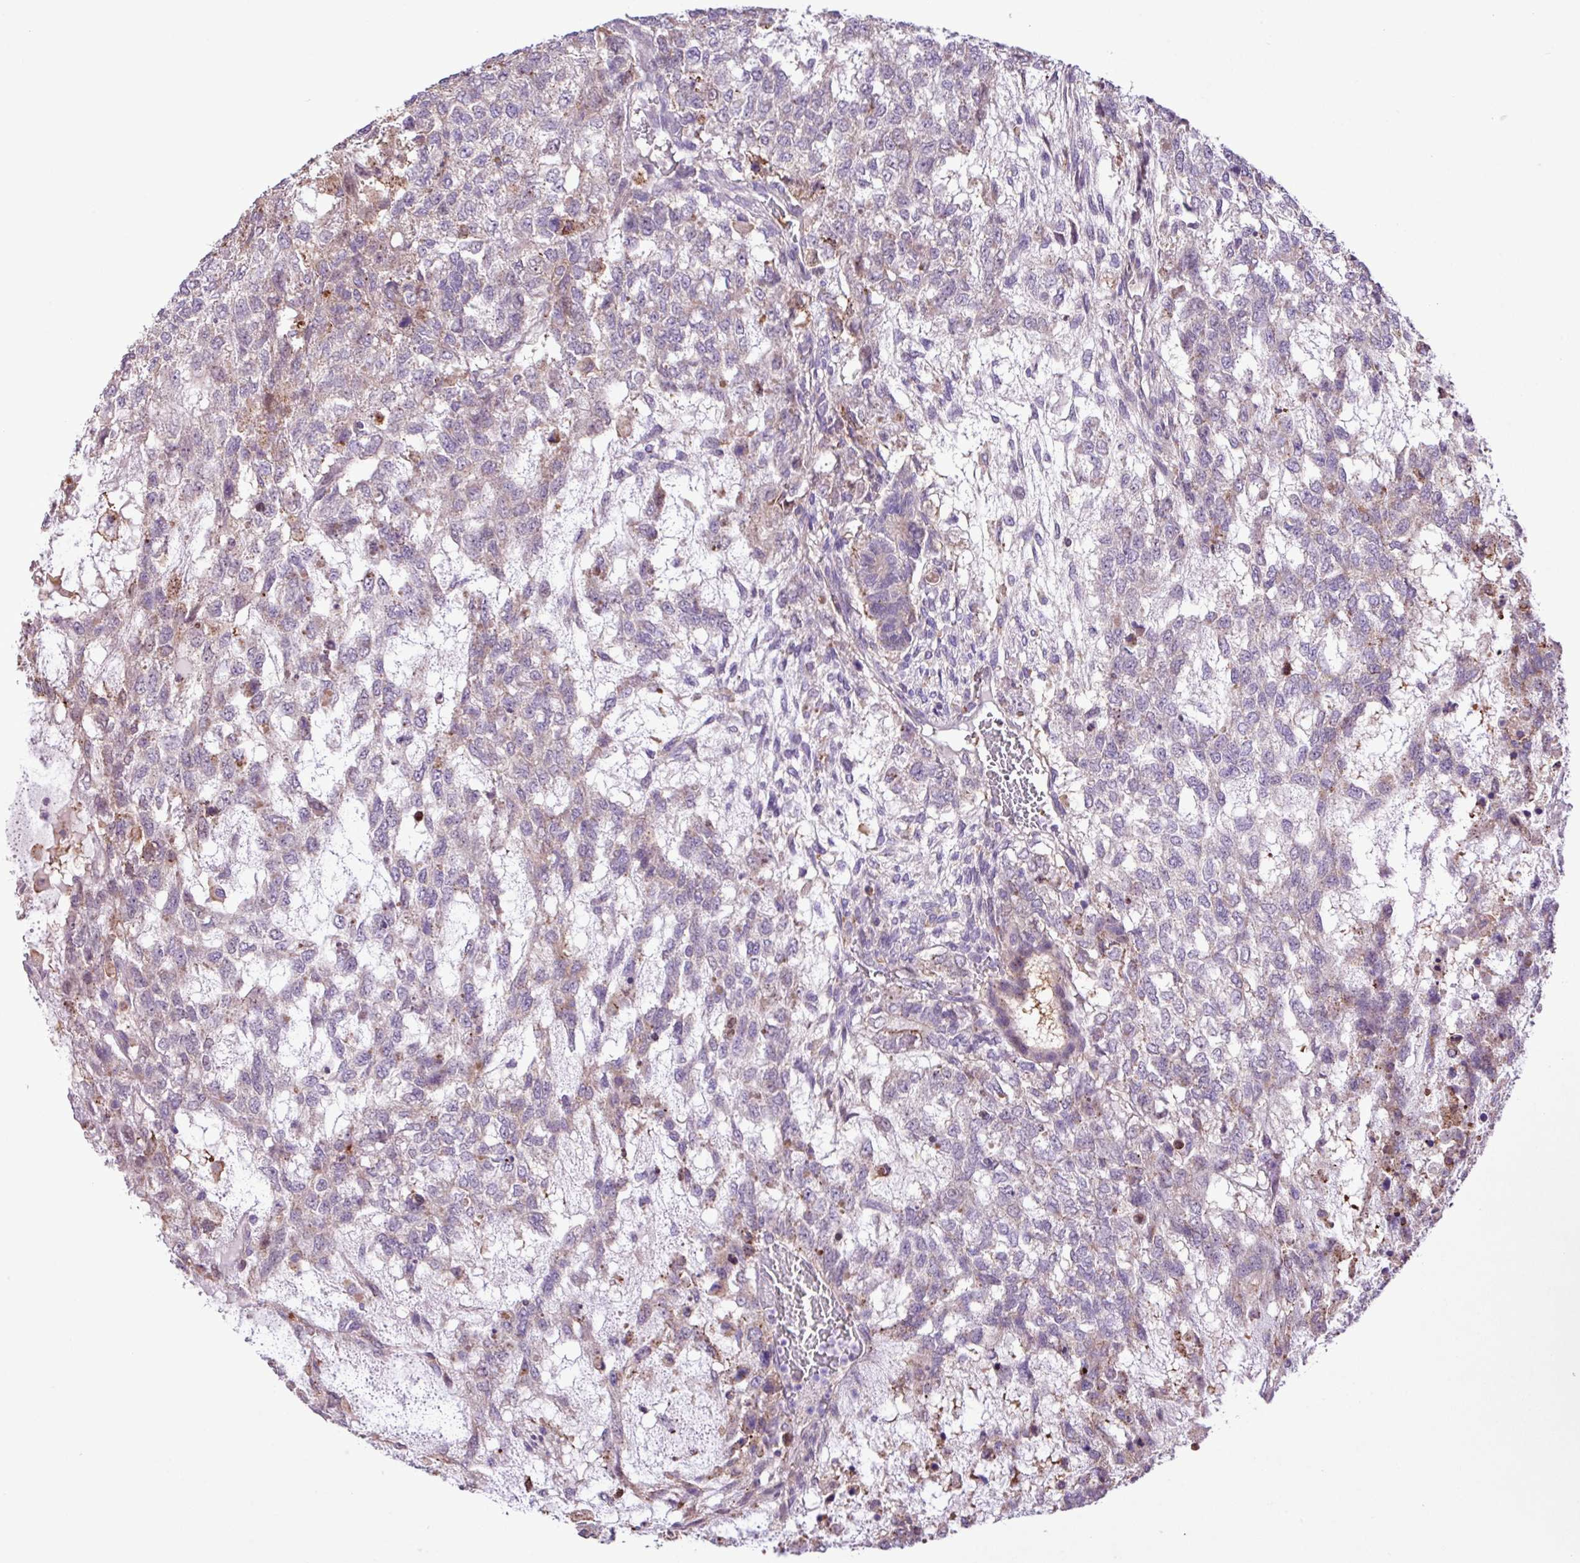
{"staining": {"intensity": "negative", "quantity": "none", "location": "none"}, "tissue": "testis cancer", "cell_type": "Tumor cells", "image_type": "cancer", "snomed": [{"axis": "morphology", "description": "Carcinoma, Embryonal, NOS"}, {"axis": "topography", "description": "Testis"}], "caption": "Embryonal carcinoma (testis) stained for a protein using immunohistochemistry (IHC) reveals no expression tumor cells.", "gene": "RPP25L", "patient": {"sex": "male", "age": 23}}